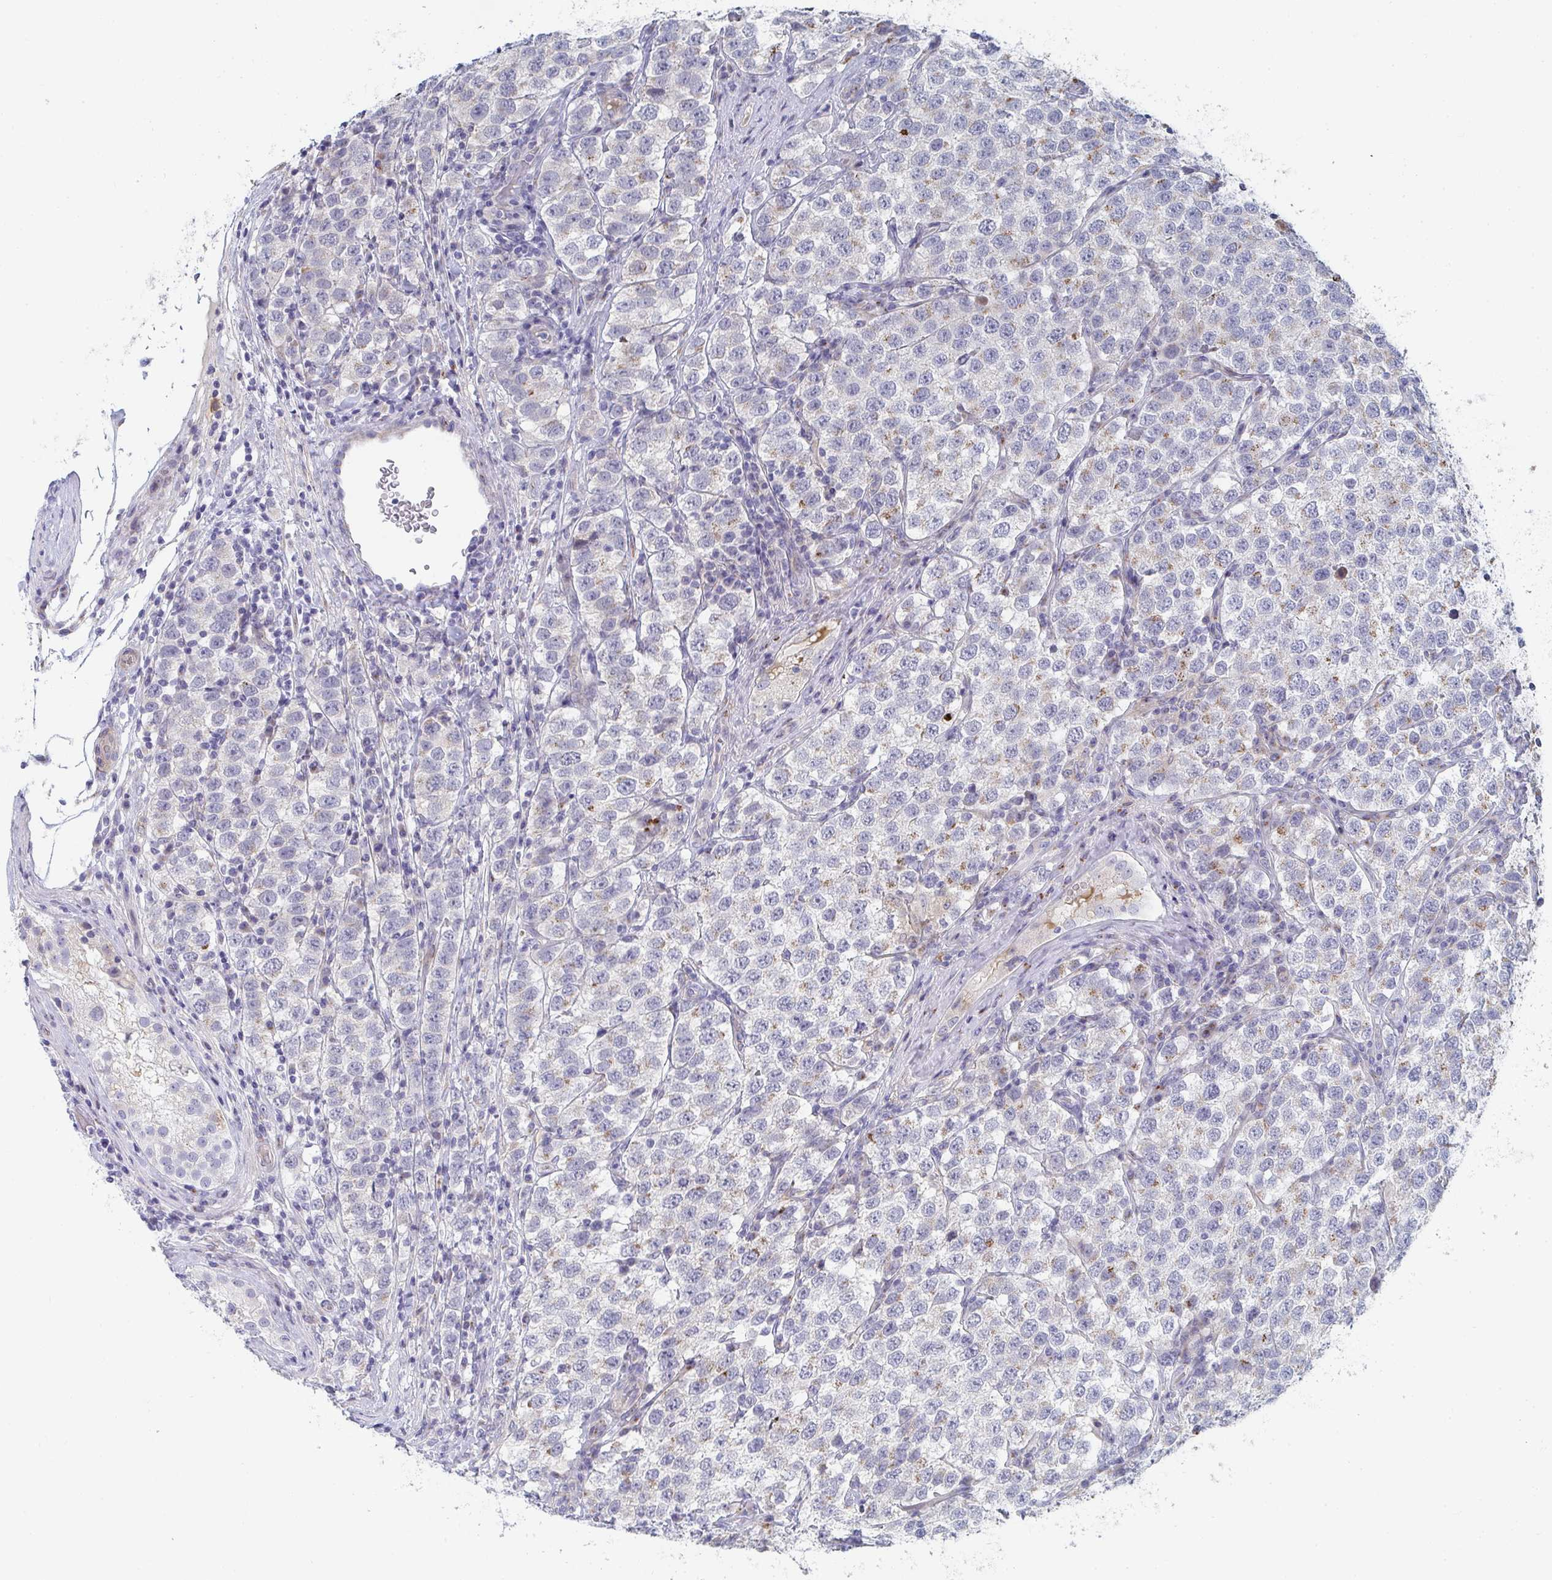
{"staining": {"intensity": "moderate", "quantity": "<25%", "location": "cytoplasmic/membranous"}, "tissue": "testis cancer", "cell_type": "Tumor cells", "image_type": "cancer", "snomed": [{"axis": "morphology", "description": "Seminoma, NOS"}, {"axis": "topography", "description": "Testis"}], "caption": "High-magnification brightfield microscopy of testis cancer (seminoma) stained with DAB (3,3'-diaminobenzidine) (brown) and counterstained with hematoxylin (blue). tumor cells exhibit moderate cytoplasmic/membranous expression is identified in about<25% of cells.", "gene": "PSMG1", "patient": {"sex": "male", "age": 34}}